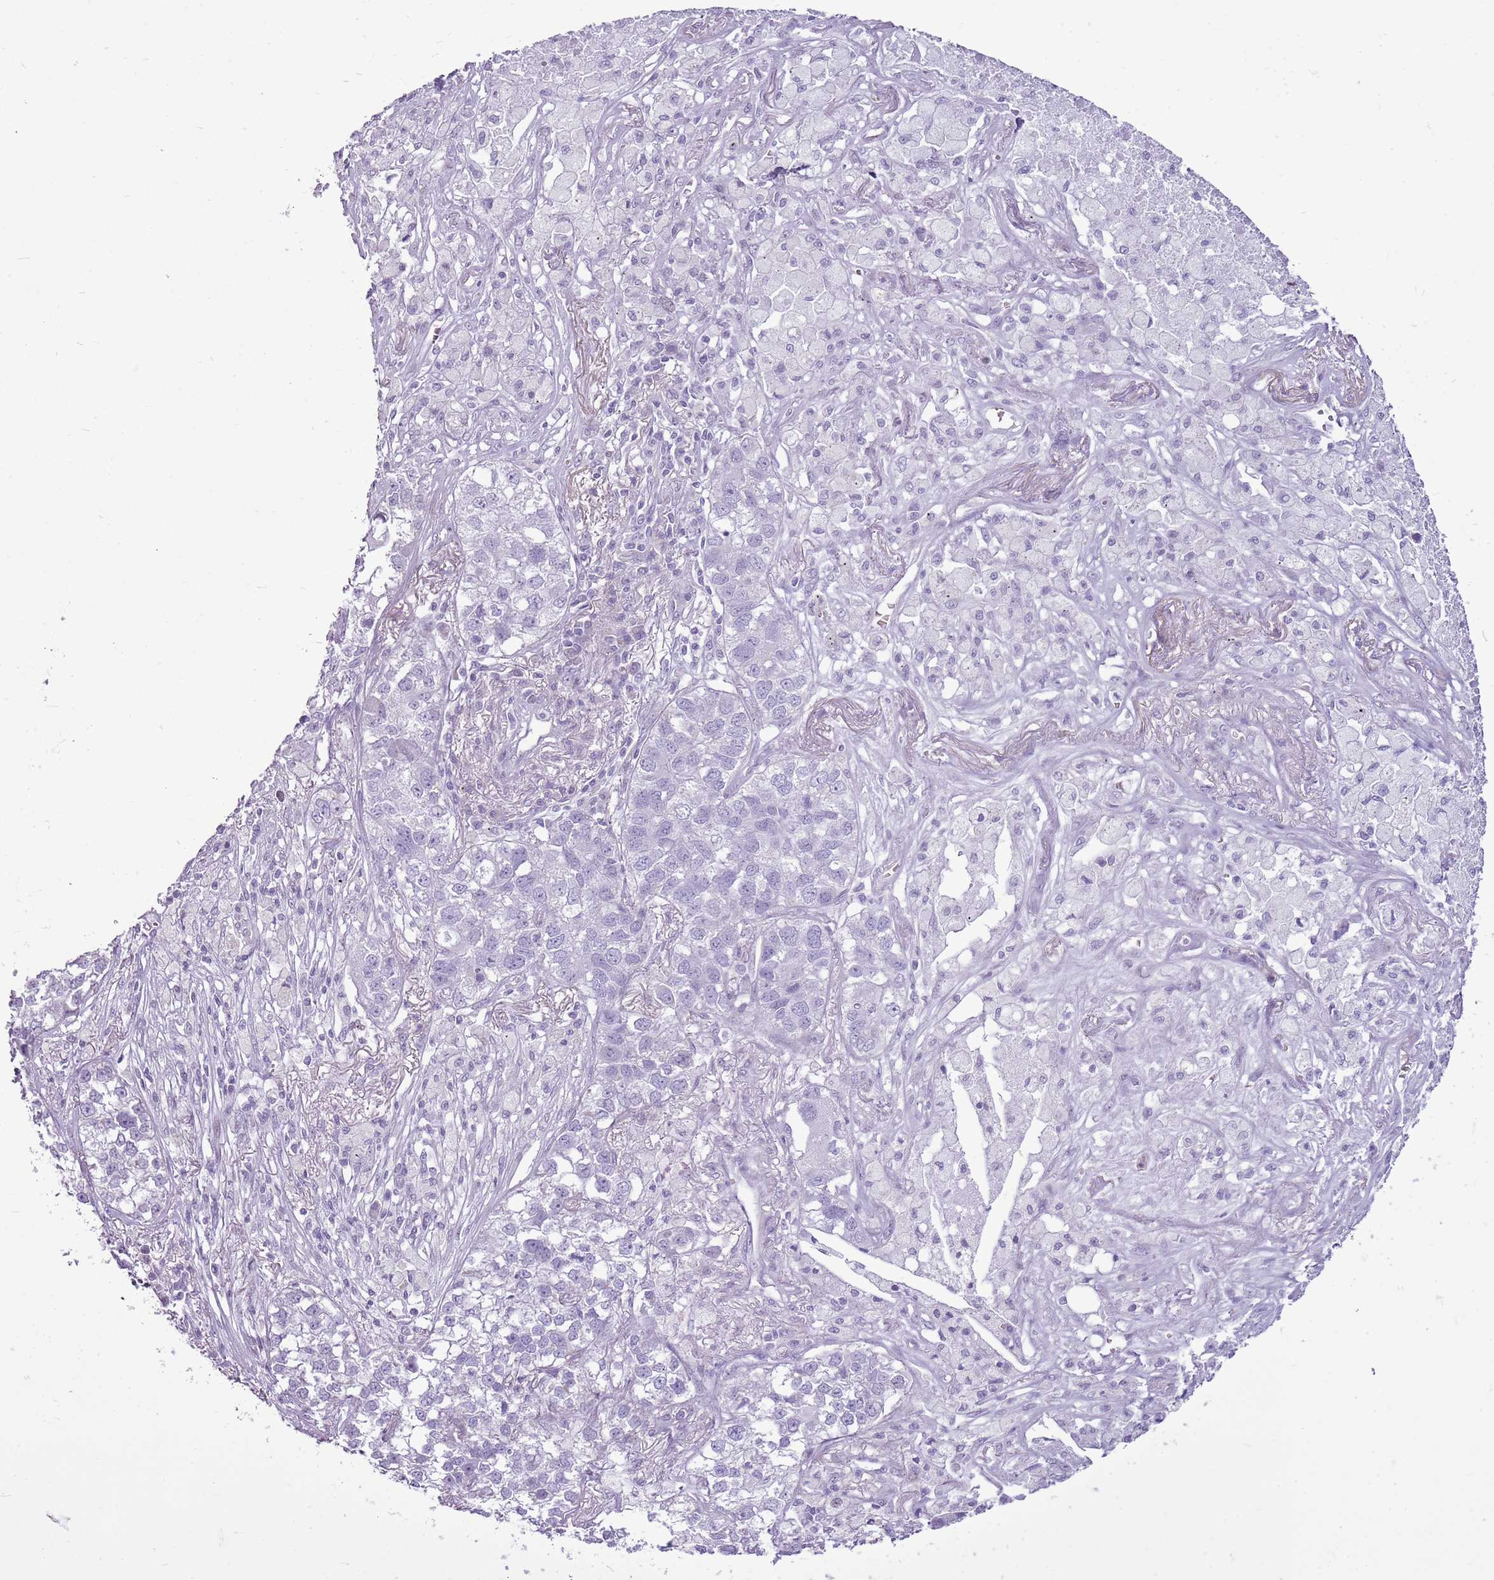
{"staining": {"intensity": "negative", "quantity": "none", "location": "none"}, "tissue": "lung cancer", "cell_type": "Tumor cells", "image_type": "cancer", "snomed": [{"axis": "morphology", "description": "Adenocarcinoma, NOS"}, {"axis": "topography", "description": "Lung"}], "caption": "IHC photomicrograph of neoplastic tissue: lung adenocarcinoma stained with DAB exhibits no significant protein staining in tumor cells.", "gene": "RPL3L", "patient": {"sex": "male", "age": 49}}